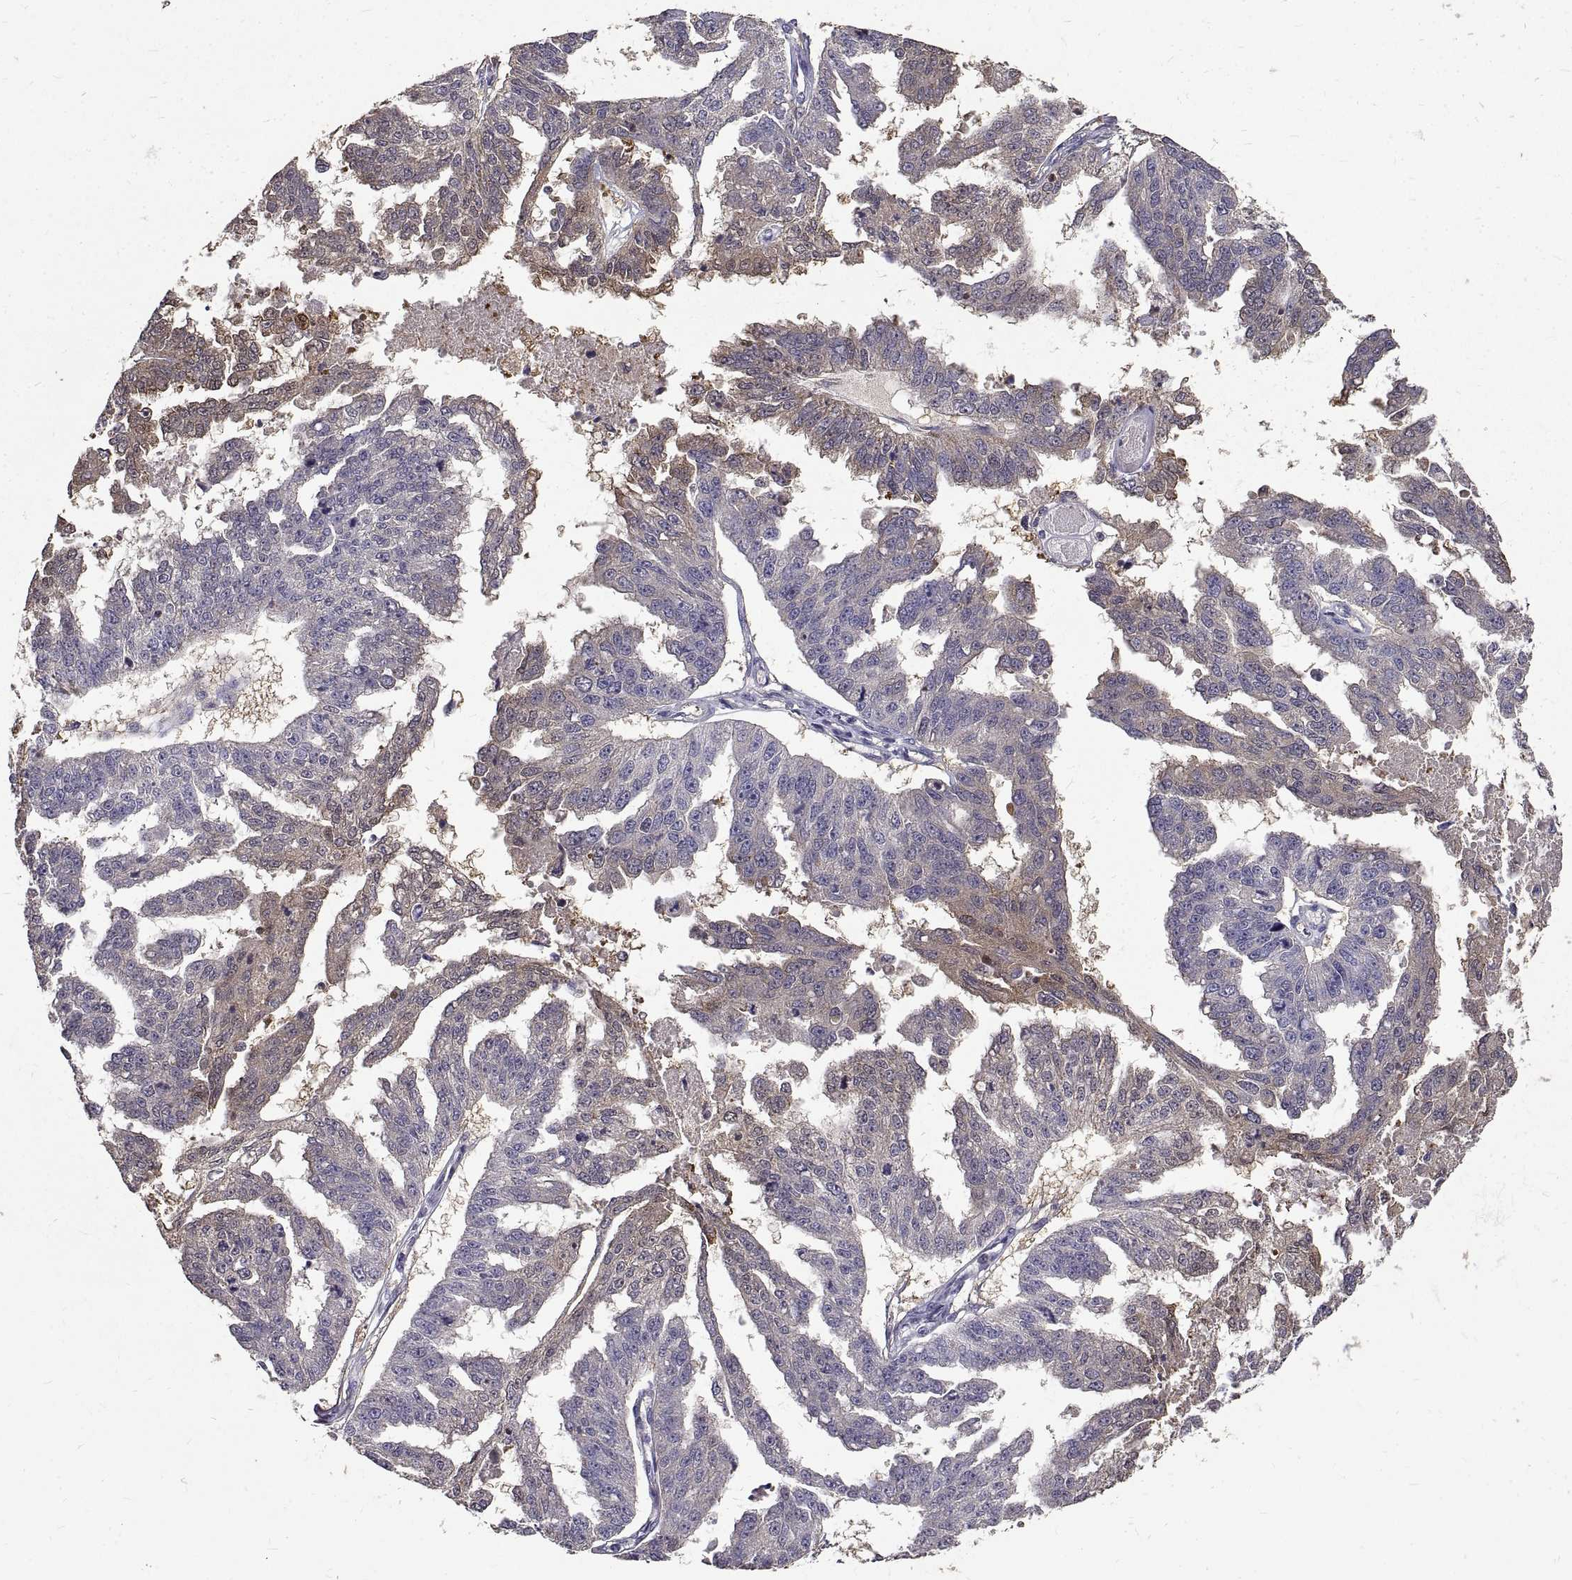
{"staining": {"intensity": "weak", "quantity": "<25%", "location": "cytoplasmic/membranous"}, "tissue": "ovarian cancer", "cell_type": "Tumor cells", "image_type": "cancer", "snomed": [{"axis": "morphology", "description": "Cystadenocarcinoma, serous, NOS"}, {"axis": "topography", "description": "Ovary"}], "caption": "Tumor cells are negative for protein expression in human ovarian cancer.", "gene": "PEA15", "patient": {"sex": "female", "age": 58}}